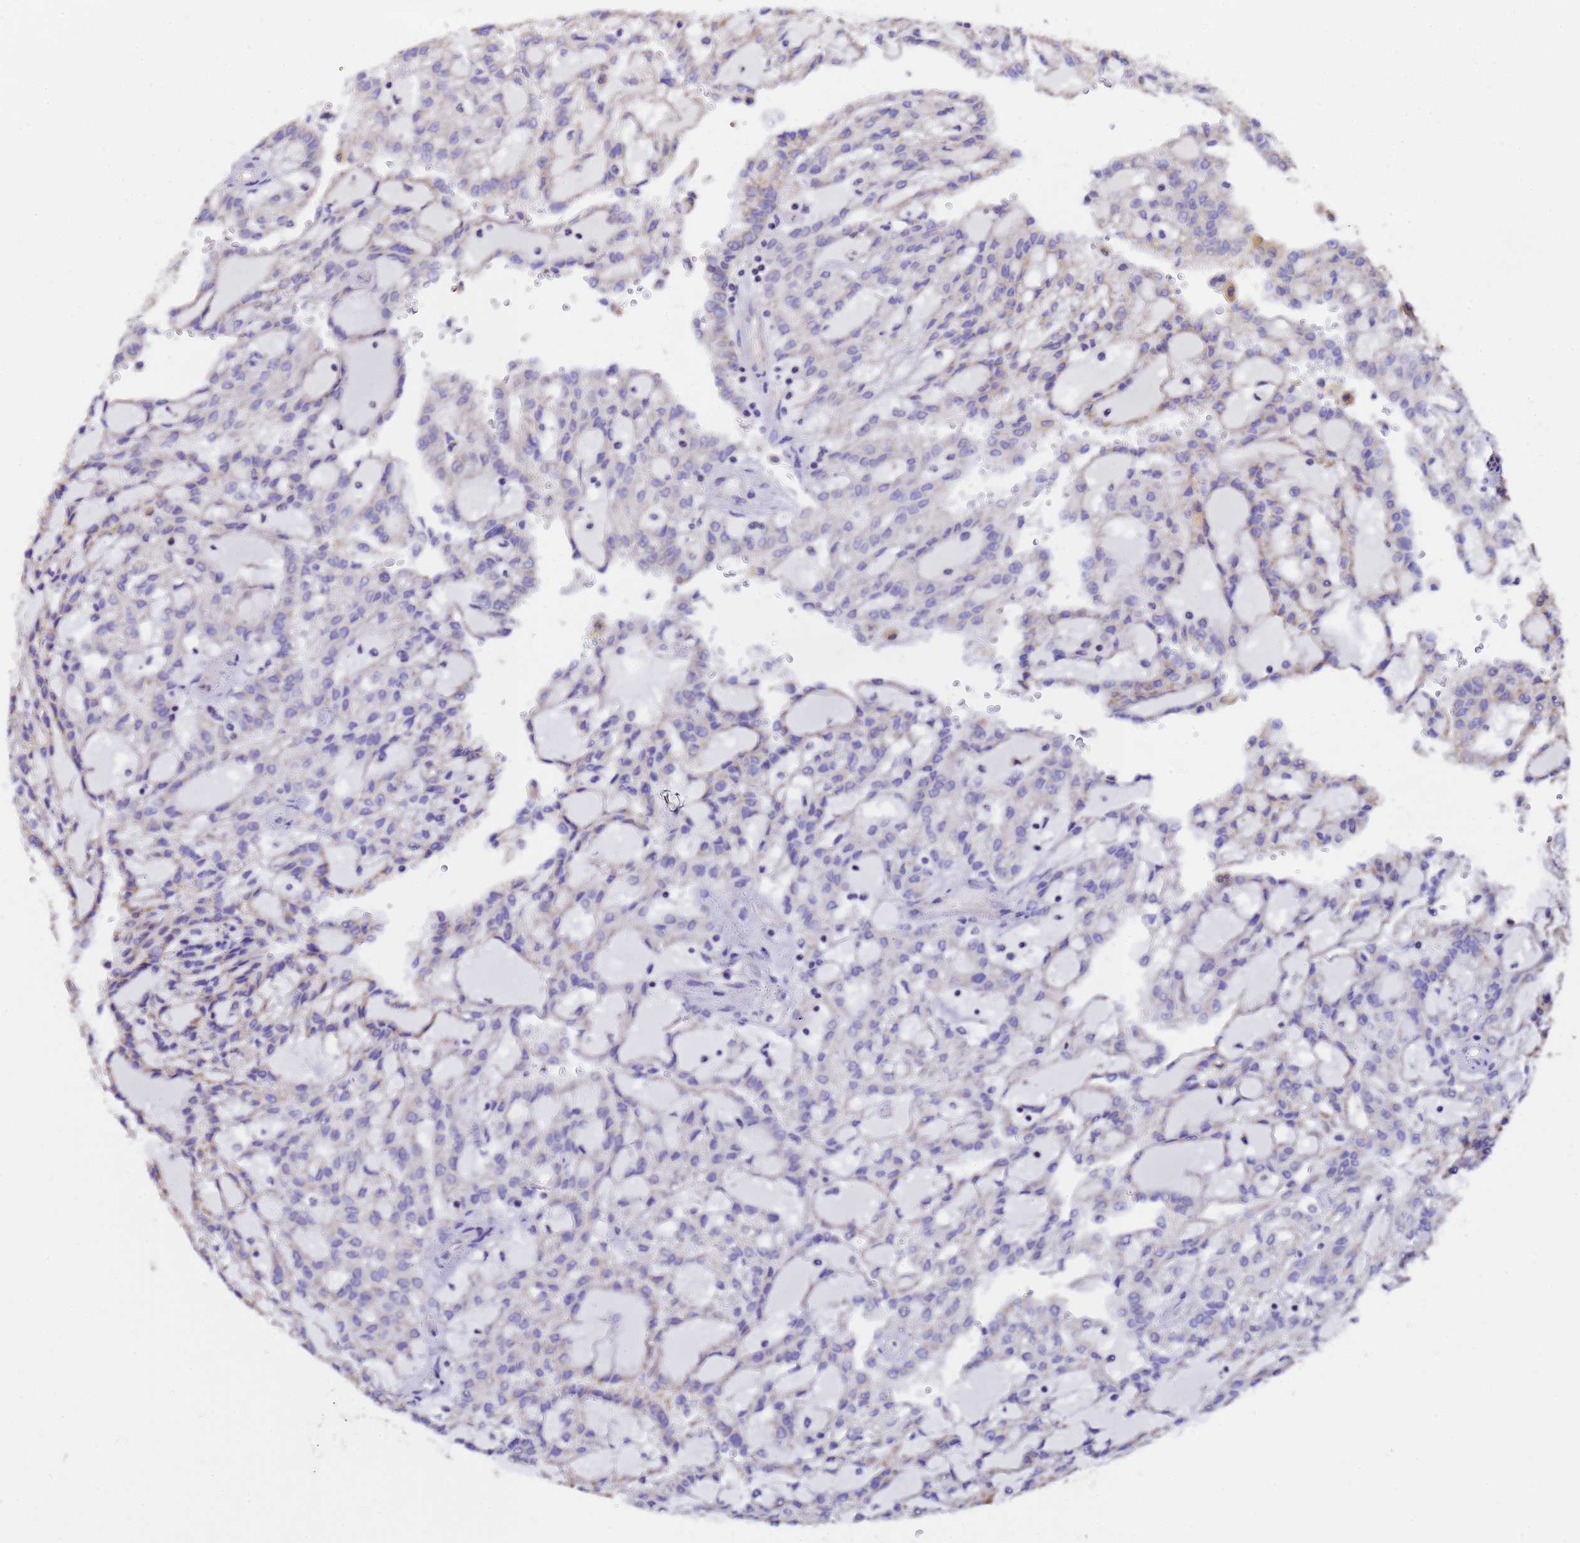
{"staining": {"intensity": "weak", "quantity": "<25%", "location": "cytoplasmic/membranous"}, "tissue": "renal cancer", "cell_type": "Tumor cells", "image_type": "cancer", "snomed": [{"axis": "morphology", "description": "Adenocarcinoma, NOS"}, {"axis": "topography", "description": "Kidney"}], "caption": "Renal adenocarcinoma was stained to show a protein in brown. There is no significant staining in tumor cells. (DAB IHC, high magnification).", "gene": "MRPS12", "patient": {"sex": "male", "age": 63}}